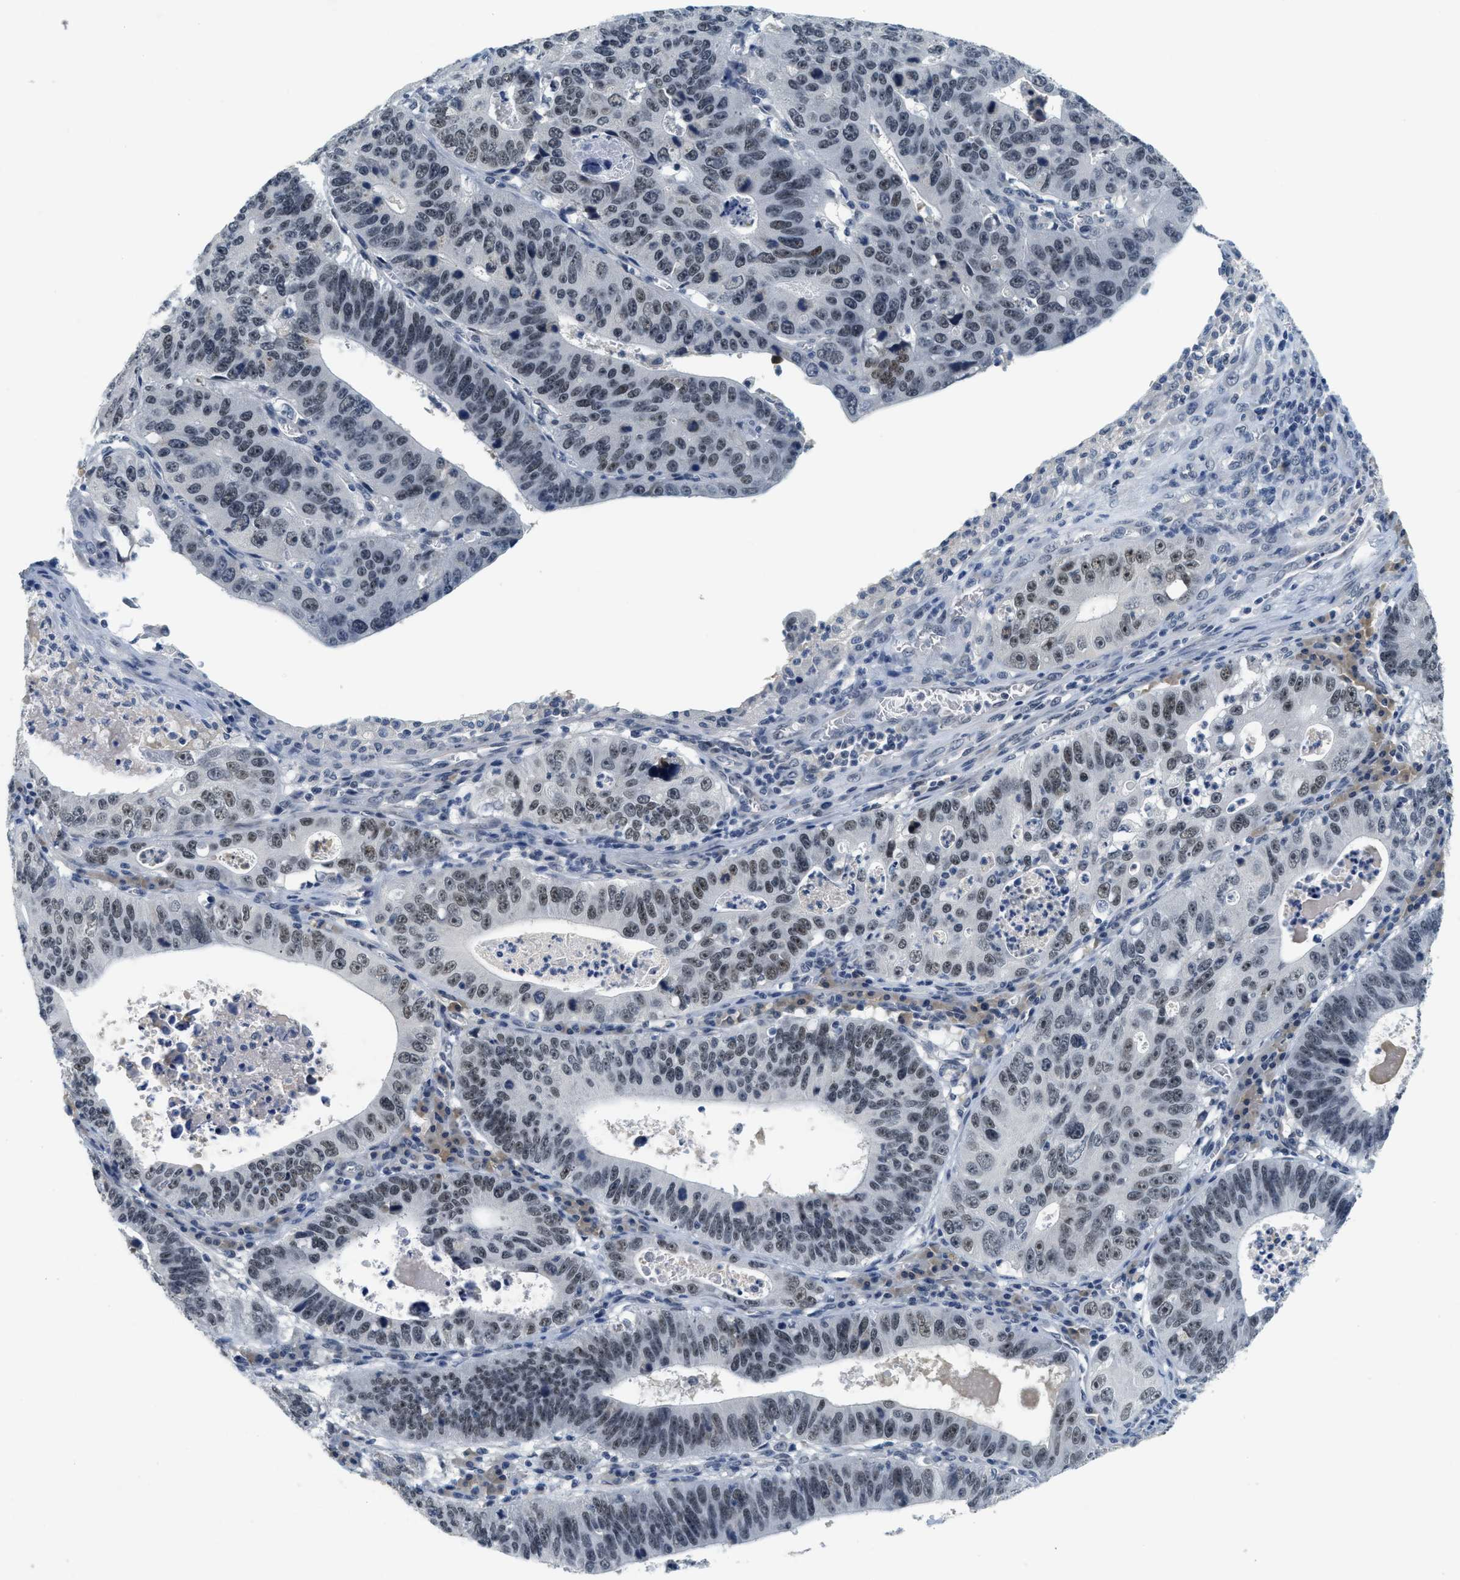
{"staining": {"intensity": "moderate", "quantity": "25%-75%", "location": "nuclear"}, "tissue": "stomach cancer", "cell_type": "Tumor cells", "image_type": "cancer", "snomed": [{"axis": "morphology", "description": "Adenocarcinoma, NOS"}, {"axis": "topography", "description": "Stomach"}], "caption": "Tumor cells show medium levels of moderate nuclear positivity in approximately 25%-75% of cells in stomach cancer.", "gene": "MZF1", "patient": {"sex": "male", "age": 59}}